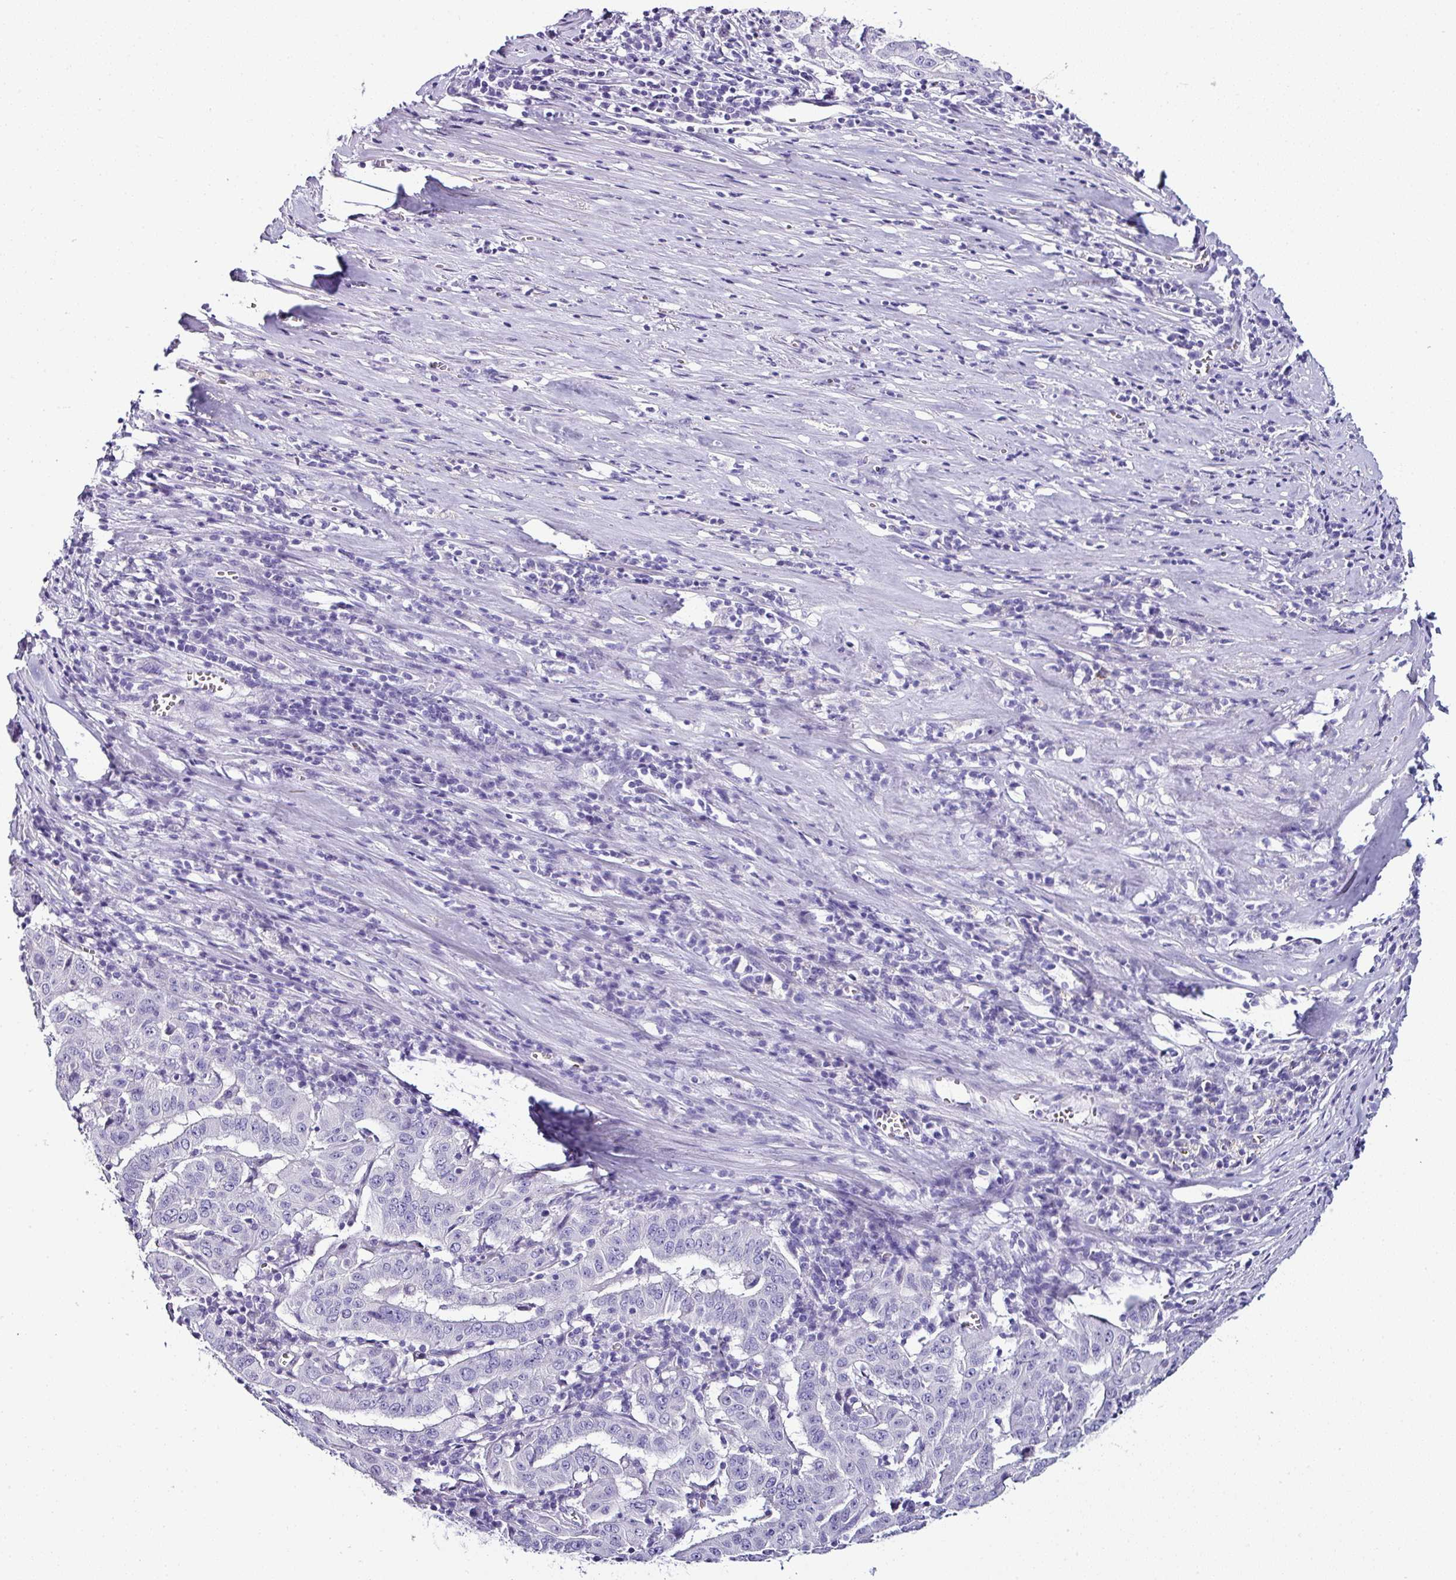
{"staining": {"intensity": "negative", "quantity": "none", "location": "none"}, "tissue": "pancreatic cancer", "cell_type": "Tumor cells", "image_type": "cancer", "snomed": [{"axis": "morphology", "description": "Adenocarcinoma, NOS"}, {"axis": "topography", "description": "Pancreas"}], "caption": "Protein analysis of pancreatic adenocarcinoma demonstrates no significant staining in tumor cells.", "gene": "NAPSA", "patient": {"sex": "male", "age": 63}}